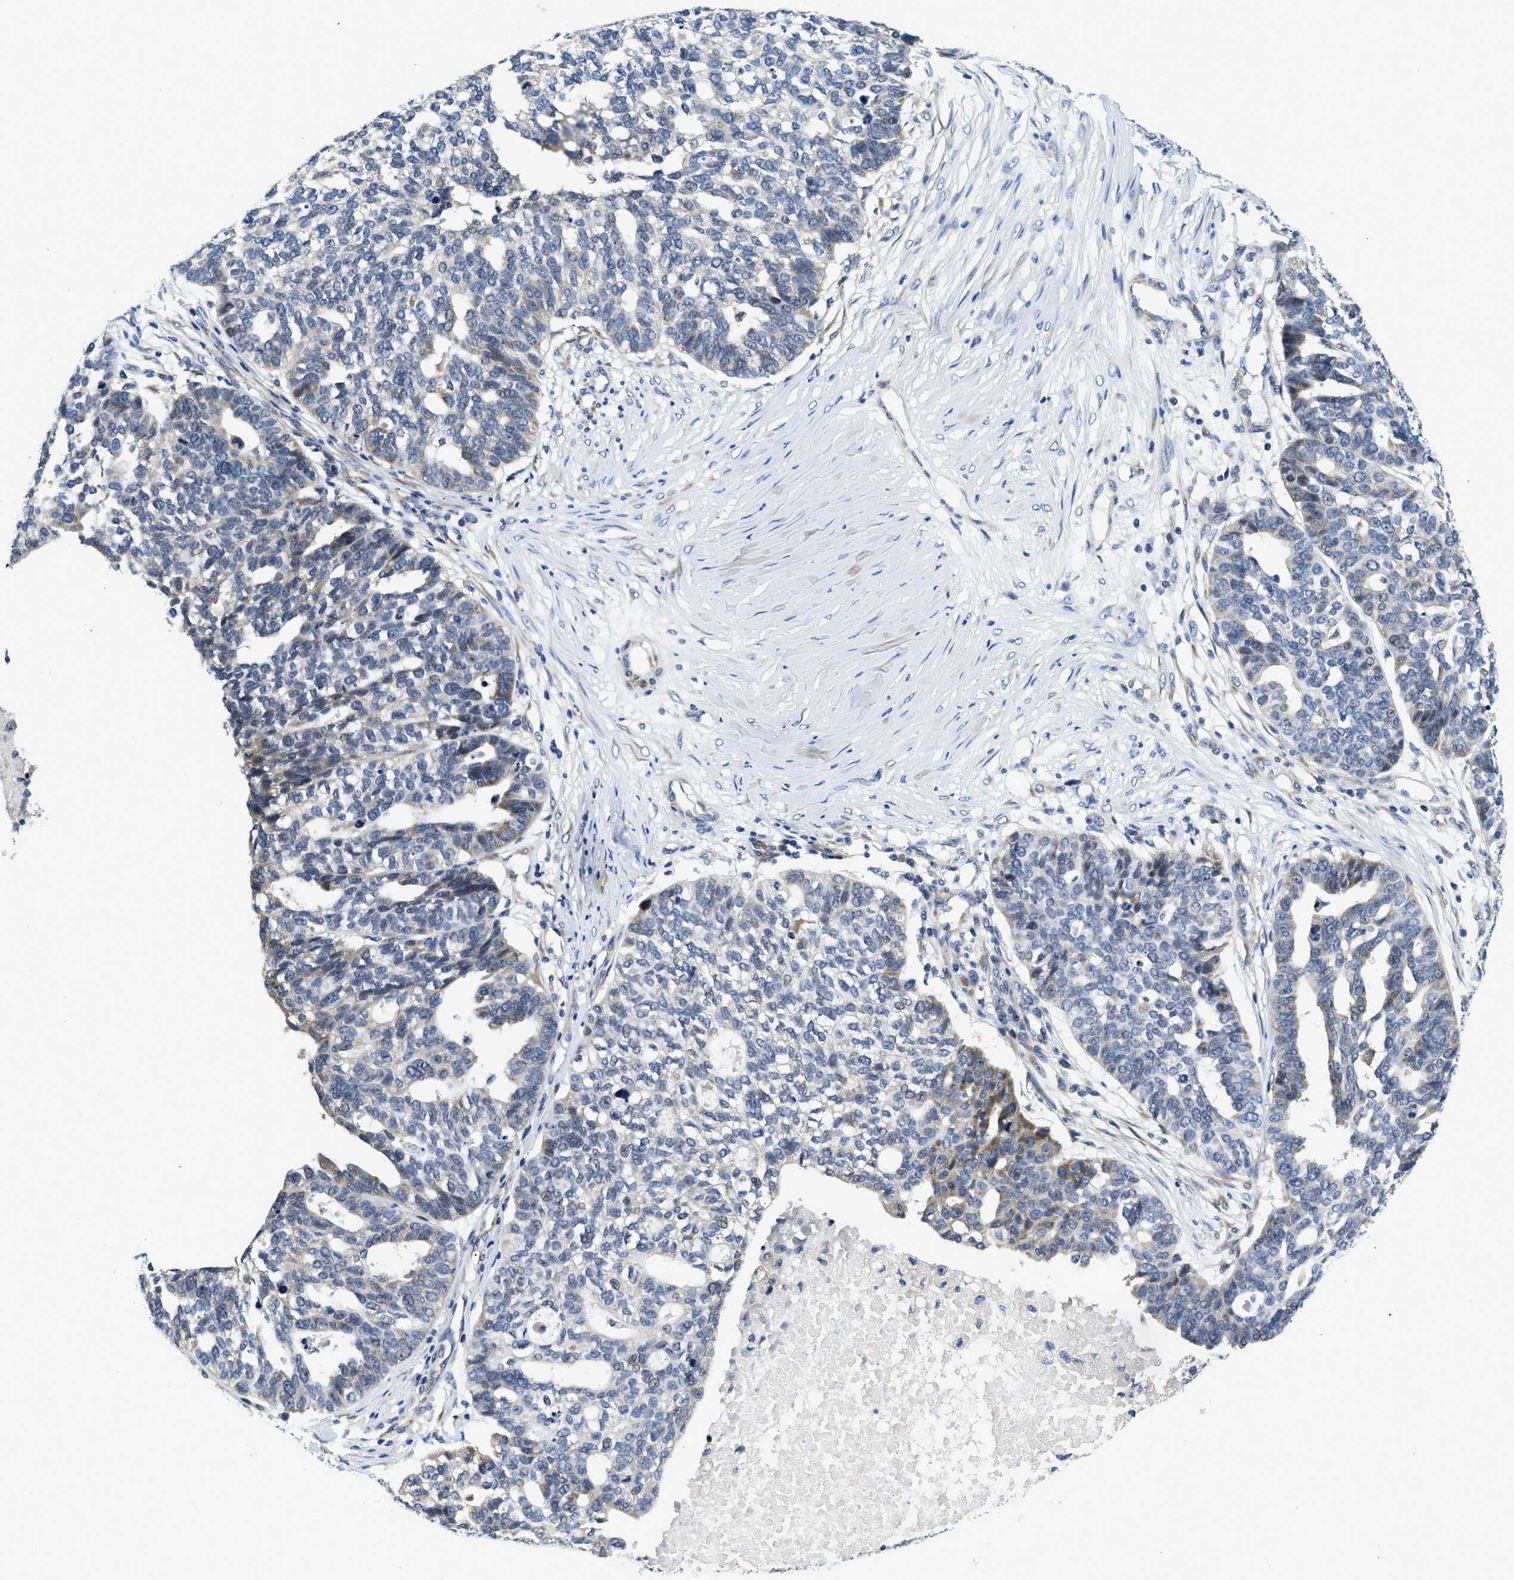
{"staining": {"intensity": "weak", "quantity": "<25%", "location": "cytoplasmic/membranous"}, "tissue": "ovarian cancer", "cell_type": "Tumor cells", "image_type": "cancer", "snomed": [{"axis": "morphology", "description": "Cystadenocarcinoma, serous, NOS"}, {"axis": "topography", "description": "Ovary"}], "caption": "Tumor cells show no significant protein positivity in ovarian cancer.", "gene": "IKBKE", "patient": {"sex": "female", "age": 59}}